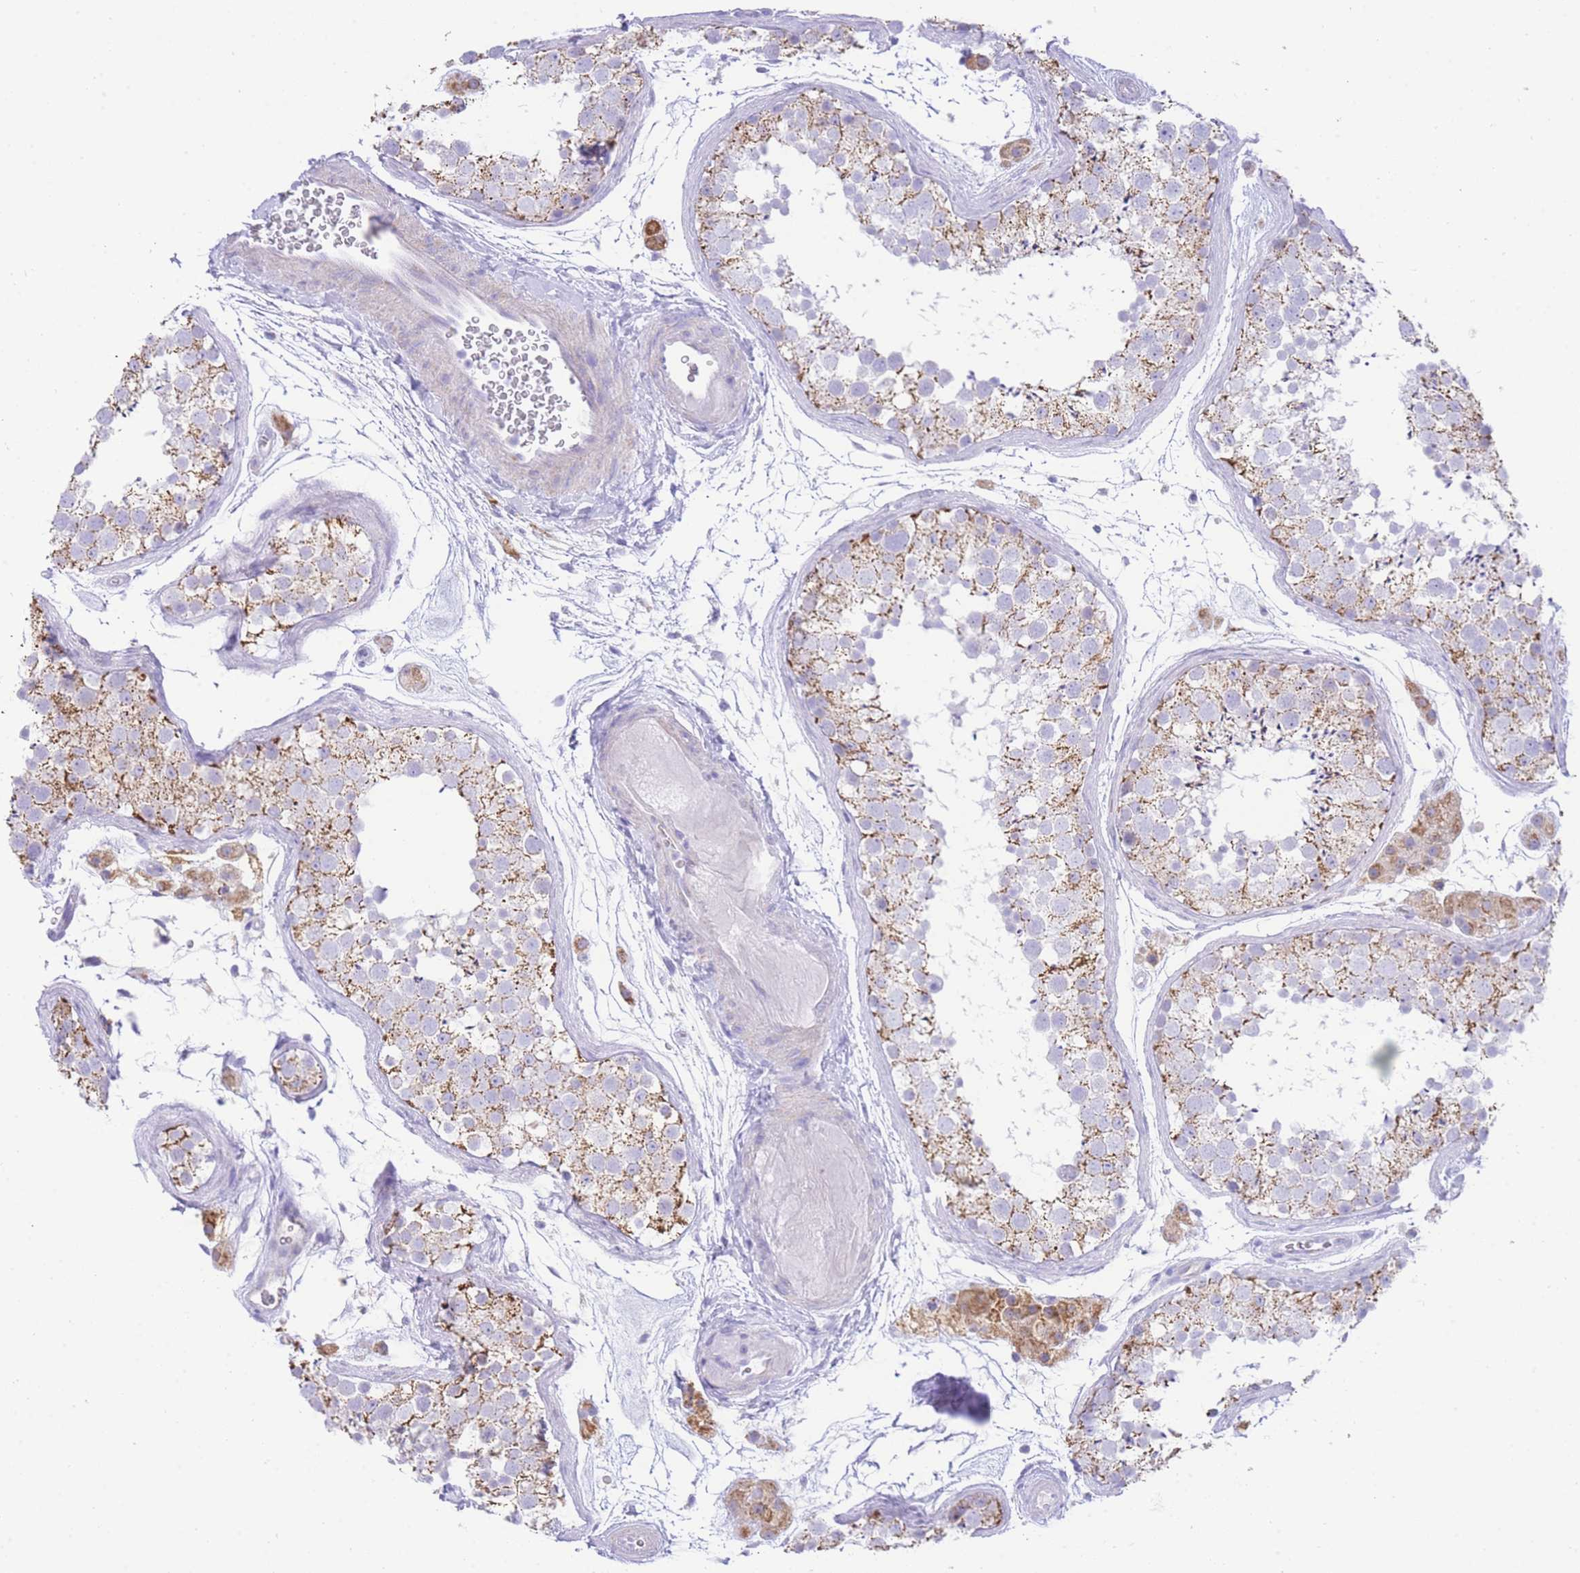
{"staining": {"intensity": "moderate", "quantity": ">75%", "location": "cytoplasmic/membranous"}, "tissue": "testis", "cell_type": "Cells in seminiferous ducts", "image_type": "normal", "snomed": [{"axis": "morphology", "description": "Normal tissue, NOS"}, {"axis": "topography", "description": "Testis"}], "caption": "Moderate cytoplasmic/membranous positivity for a protein is seen in approximately >75% of cells in seminiferous ducts of benign testis using immunohistochemistry.", "gene": "ACSM4", "patient": {"sex": "male", "age": 41}}